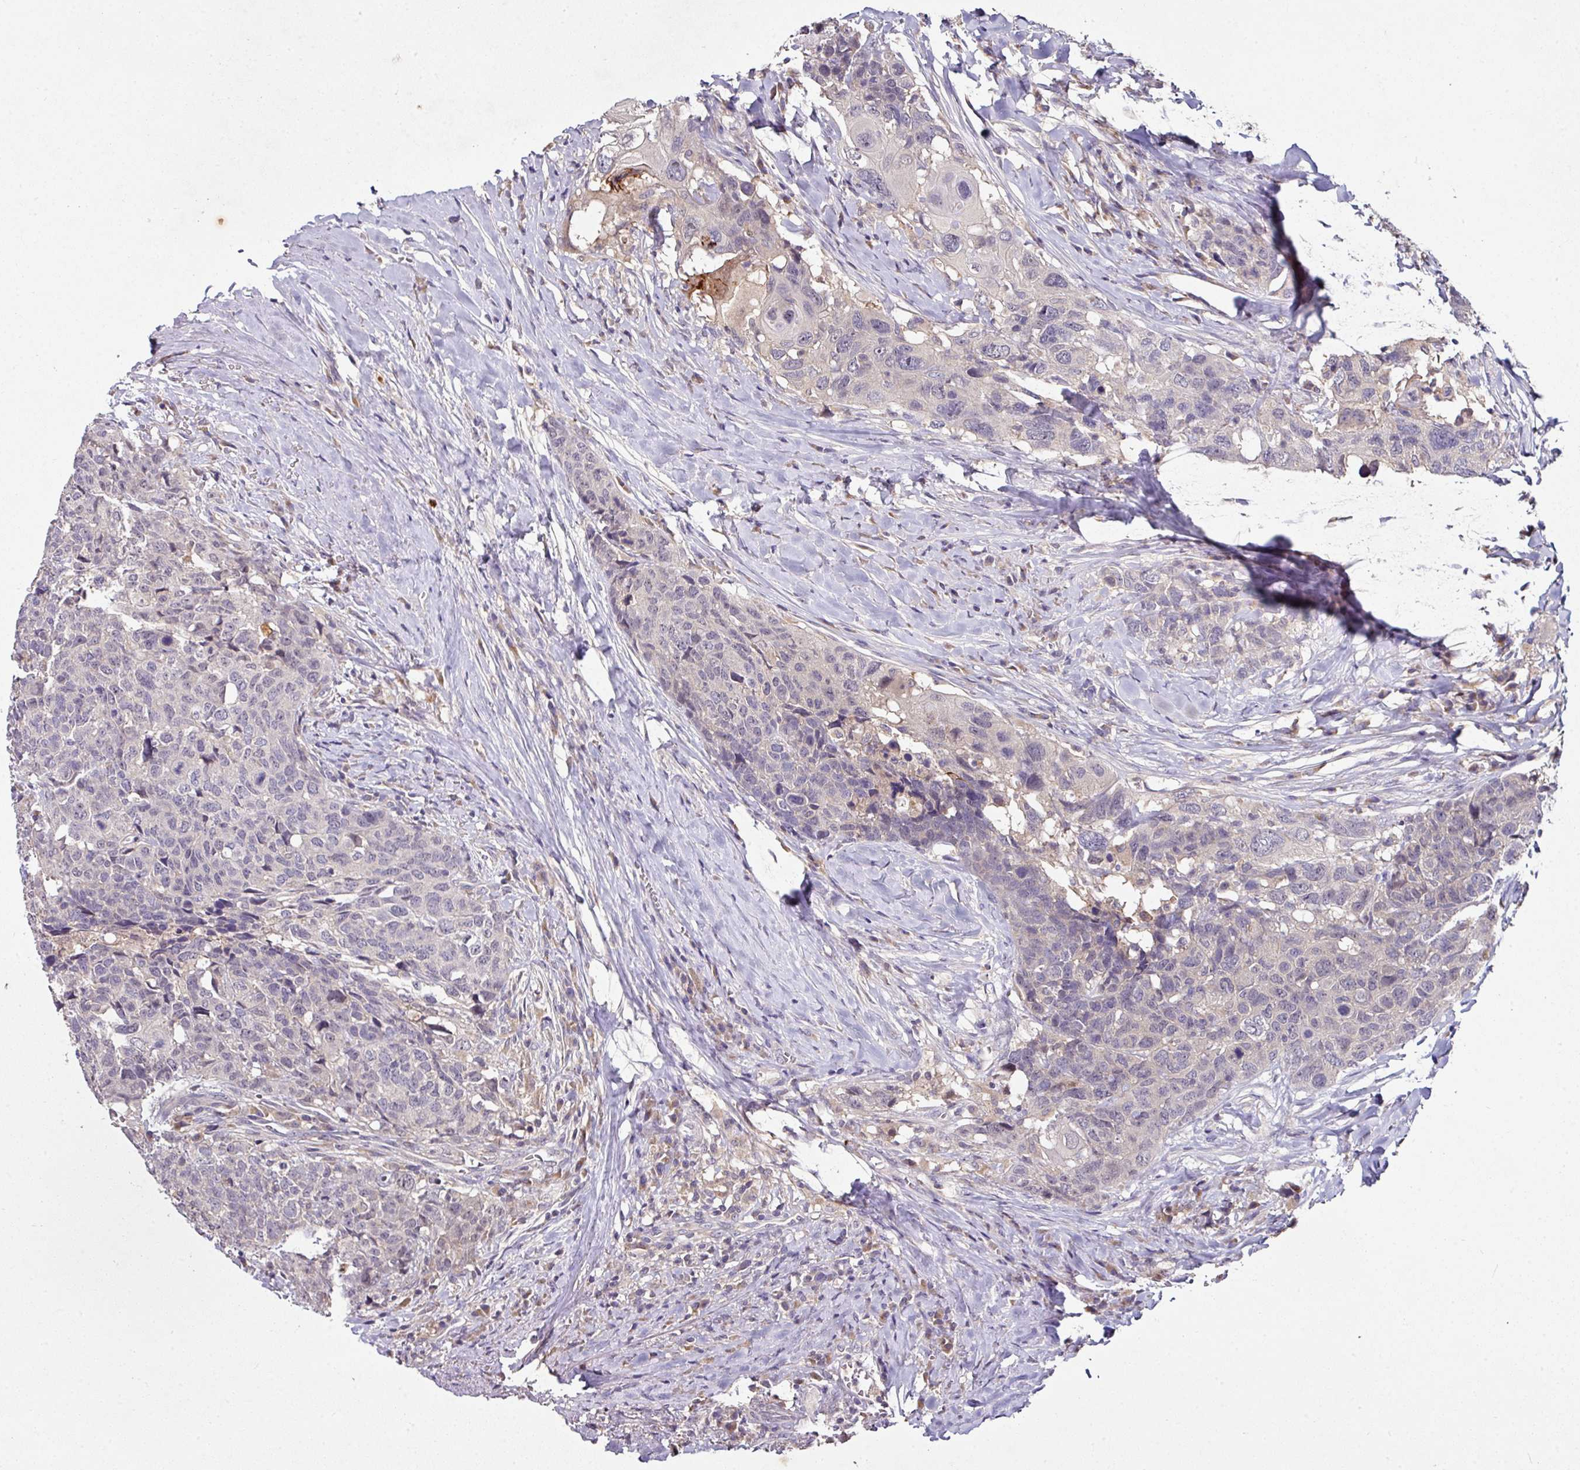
{"staining": {"intensity": "negative", "quantity": "none", "location": "none"}, "tissue": "head and neck cancer", "cell_type": "Tumor cells", "image_type": "cancer", "snomed": [{"axis": "morphology", "description": "Squamous cell carcinoma, NOS"}, {"axis": "topography", "description": "Head-Neck"}], "caption": "Image shows no significant protein expression in tumor cells of head and neck cancer (squamous cell carcinoma).", "gene": "AEBP2", "patient": {"sex": "male", "age": 66}}